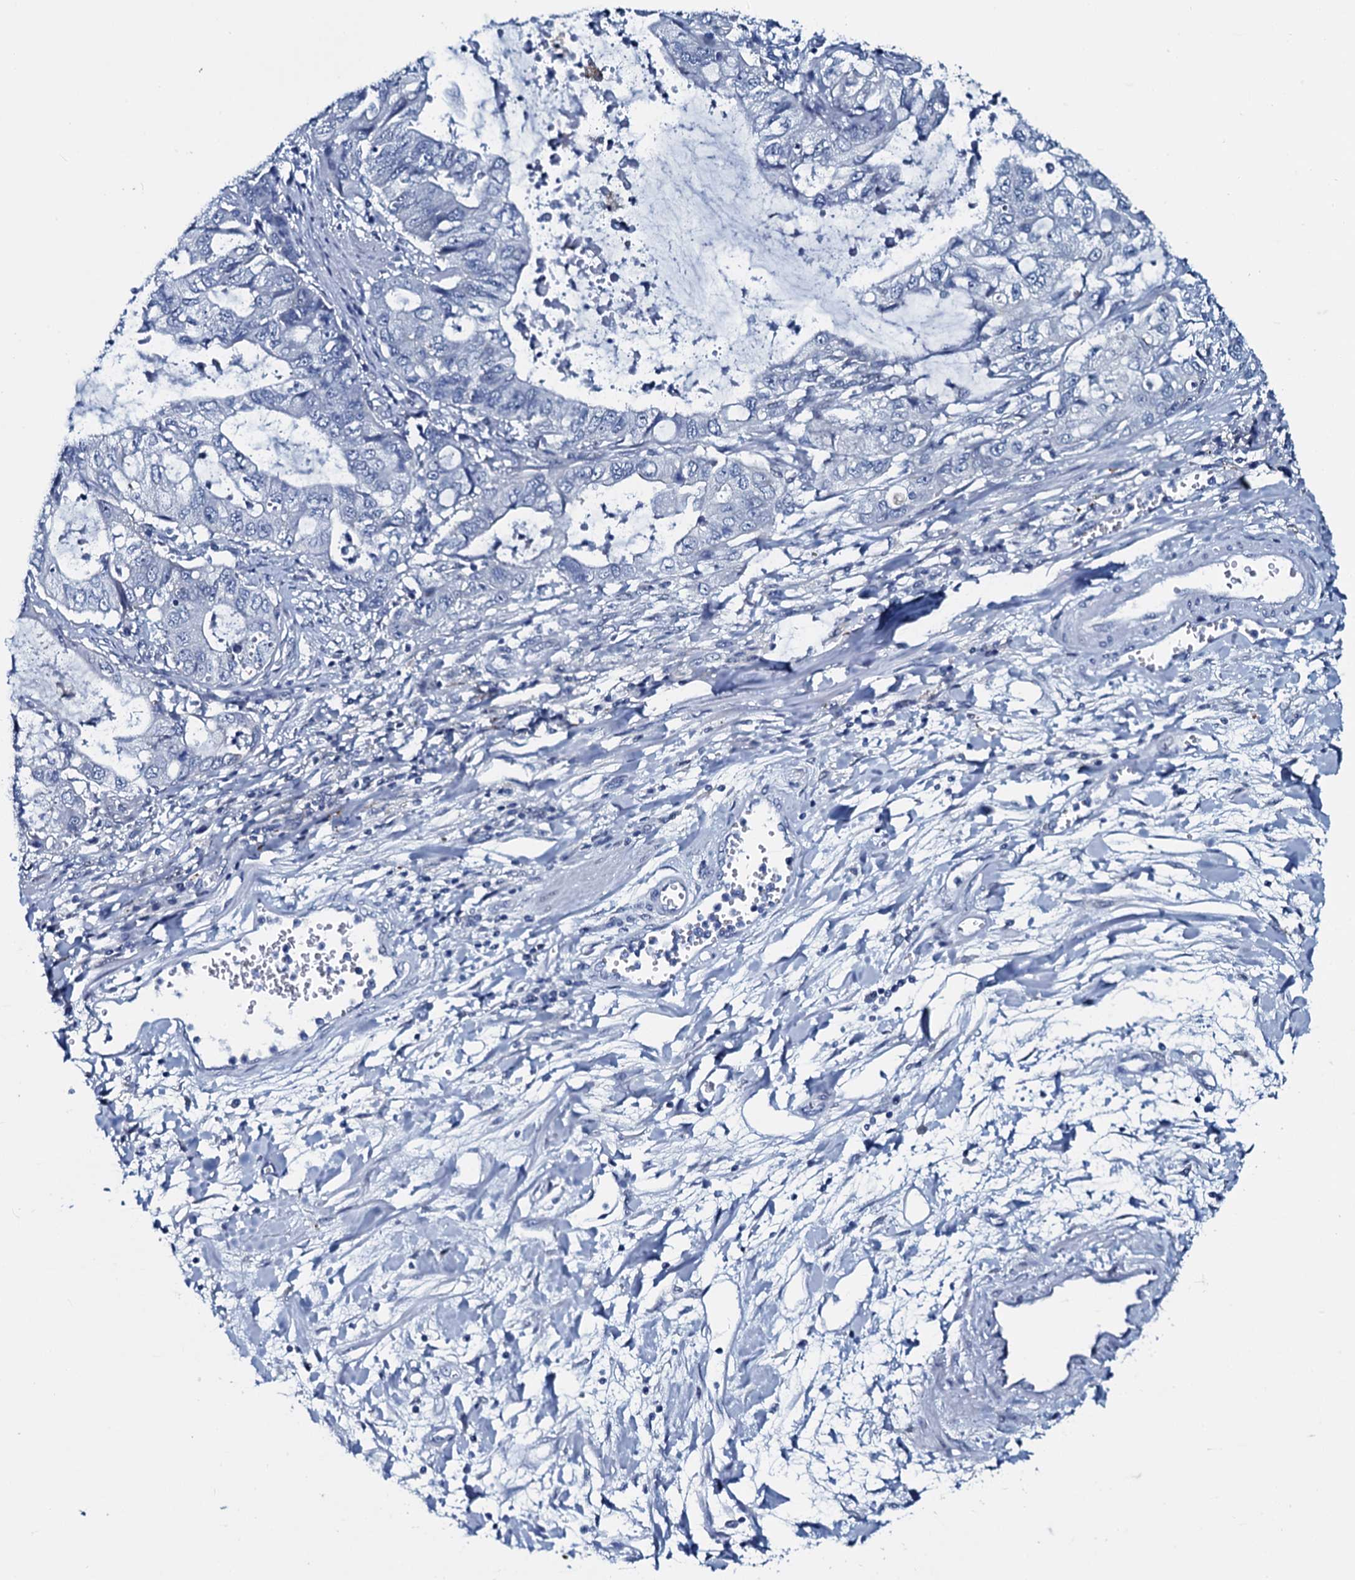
{"staining": {"intensity": "negative", "quantity": "none", "location": "none"}, "tissue": "stomach cancer", "cell_type": "Tumor cells", "image_type": "cancer", "snomed": [{"axis": "morphology", "description": "Adenocarcinoma, NOS"}, {"axis": "topography", "description": "Stomach, upper"}], "caption": "A photomicrograph of human stomach adenocarcinoma is negative for staining in tumor cells.", "gene": "SLC4A7", "patient": {"sex": "female", "age": 52}}